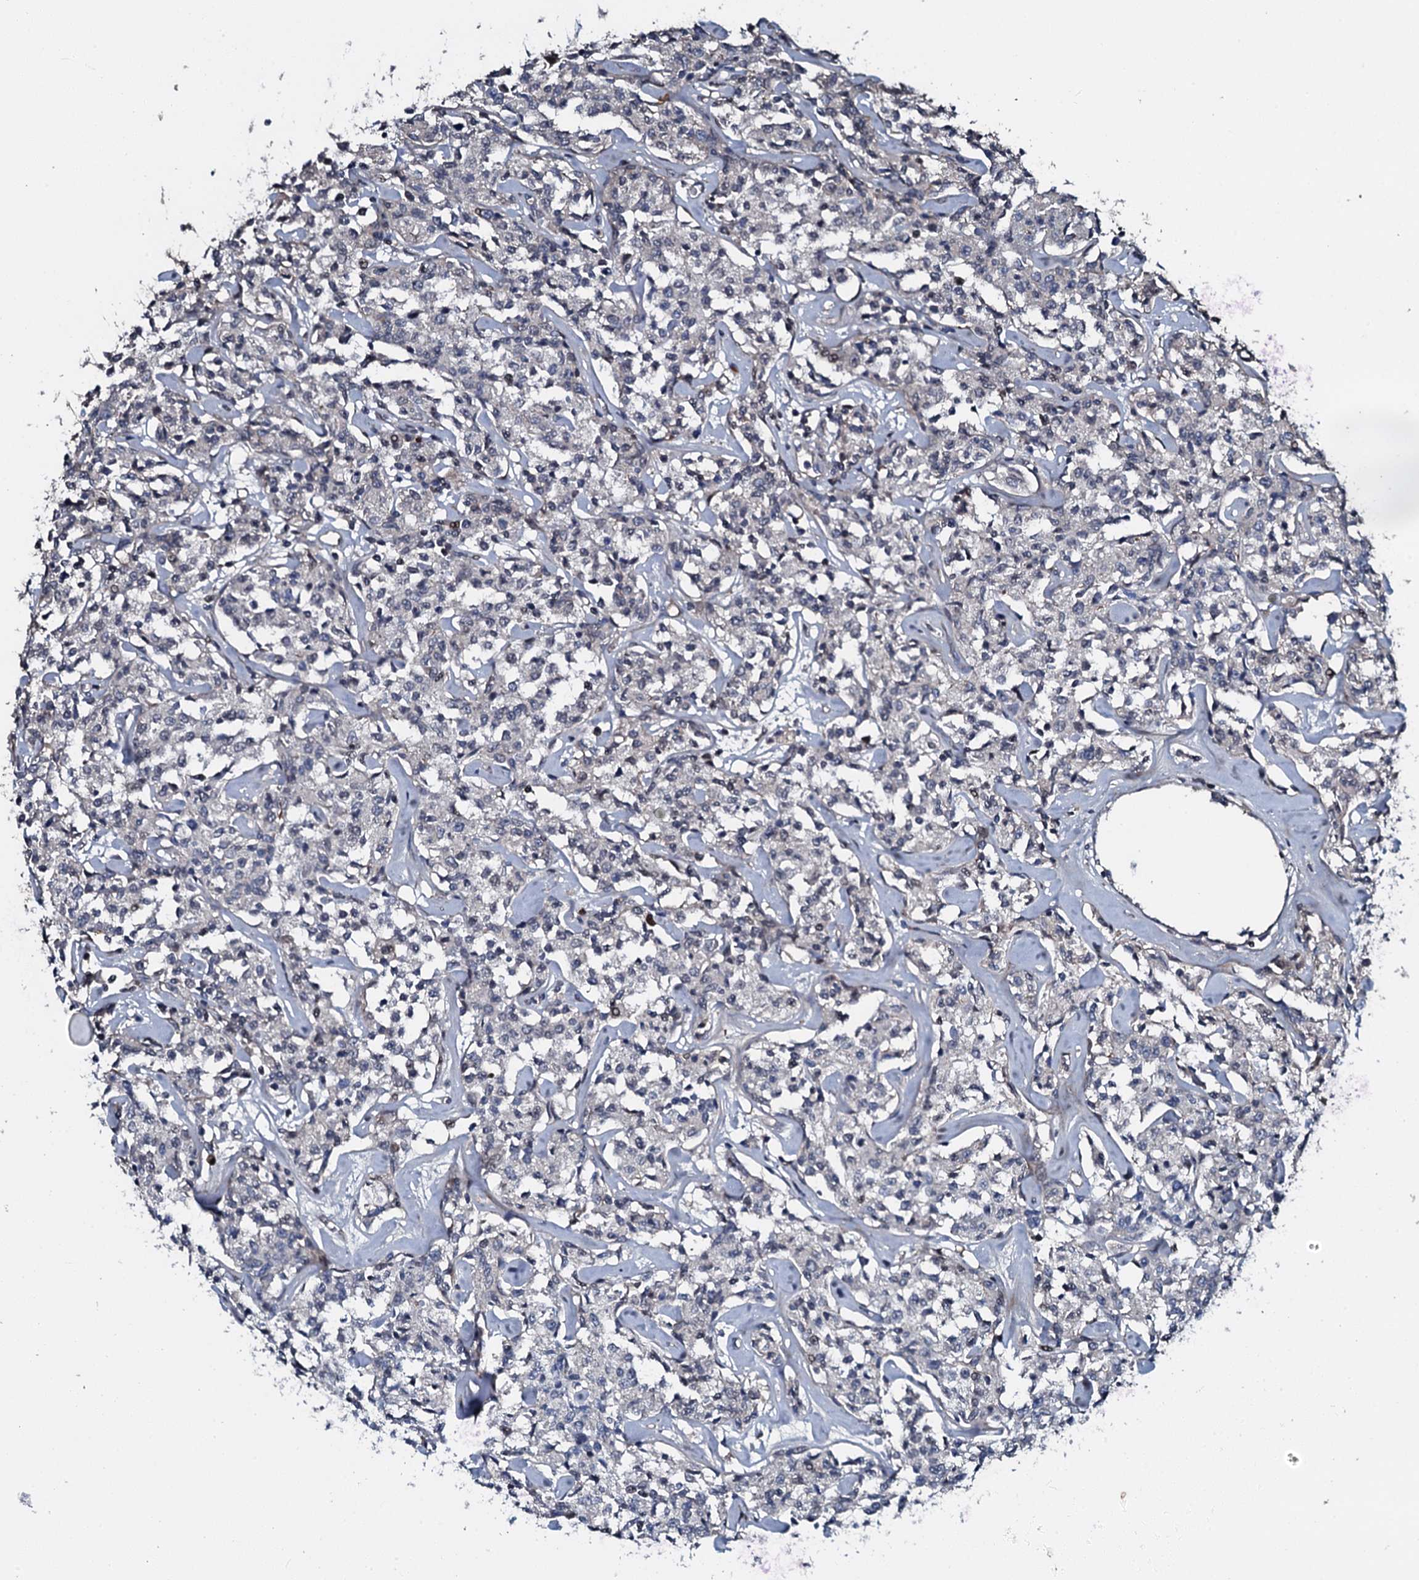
{"staining": {"intensity": "negative", "quantity": "none", "location": "none"}, "tissue": "lymphoma", "cell_type": "Tumor cells", "image_type": "cancer", "snomed": [{"axis": "morphology", "description": "Malignant lymphoma, non-Hodgkin's type, Low grade"}, {"axis": "topography", "description": "Small intestine"}], "caption": "The image exhibits no significant positivity in tumor cells of lymphoma. (Stains: DAB IHC with hematoxylin counter stain, Microscopy: brightfield microscopy at high magnification).", "gene": "LYG2", "patient": {"sex": "female", "age": 59}}